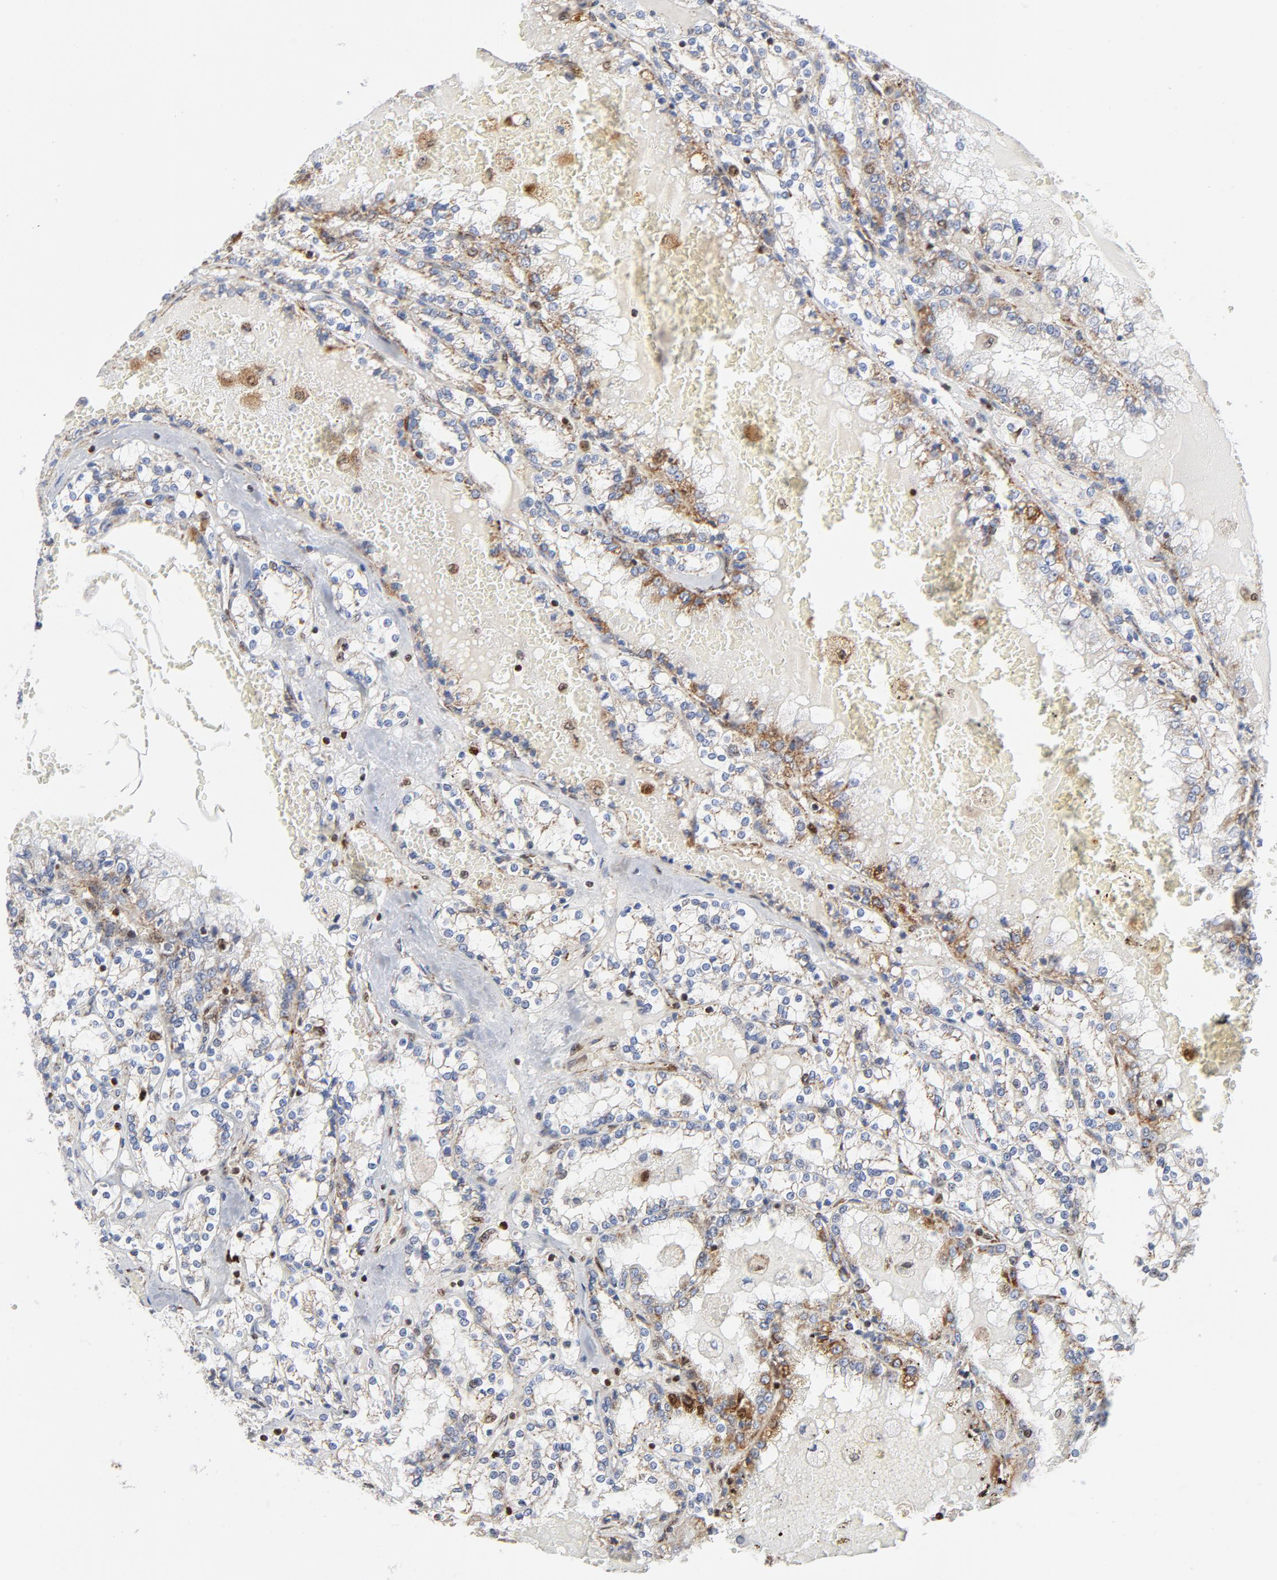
{"staining": {"intensity": "moderate", "quantity": "25%-75%", "location": "cytoplasmic/membranous"}, "tissue": "renal cancer", "cell_type": "Tumor cells", "image_type": "cancer", "snomed": [{"axis": "morphology", "description": "Adenocarcinoma, NOS"}, {"axis": "topography", "description": "Kidney"}], "caption": "Protein analysis of renal cancer tissue demonstrates moderate cytoplasmic/membranous staining in approximately 25%-75% of tumor cells.", "gene": "CYCS", "patient": {"sex": "female", "age": 56}}